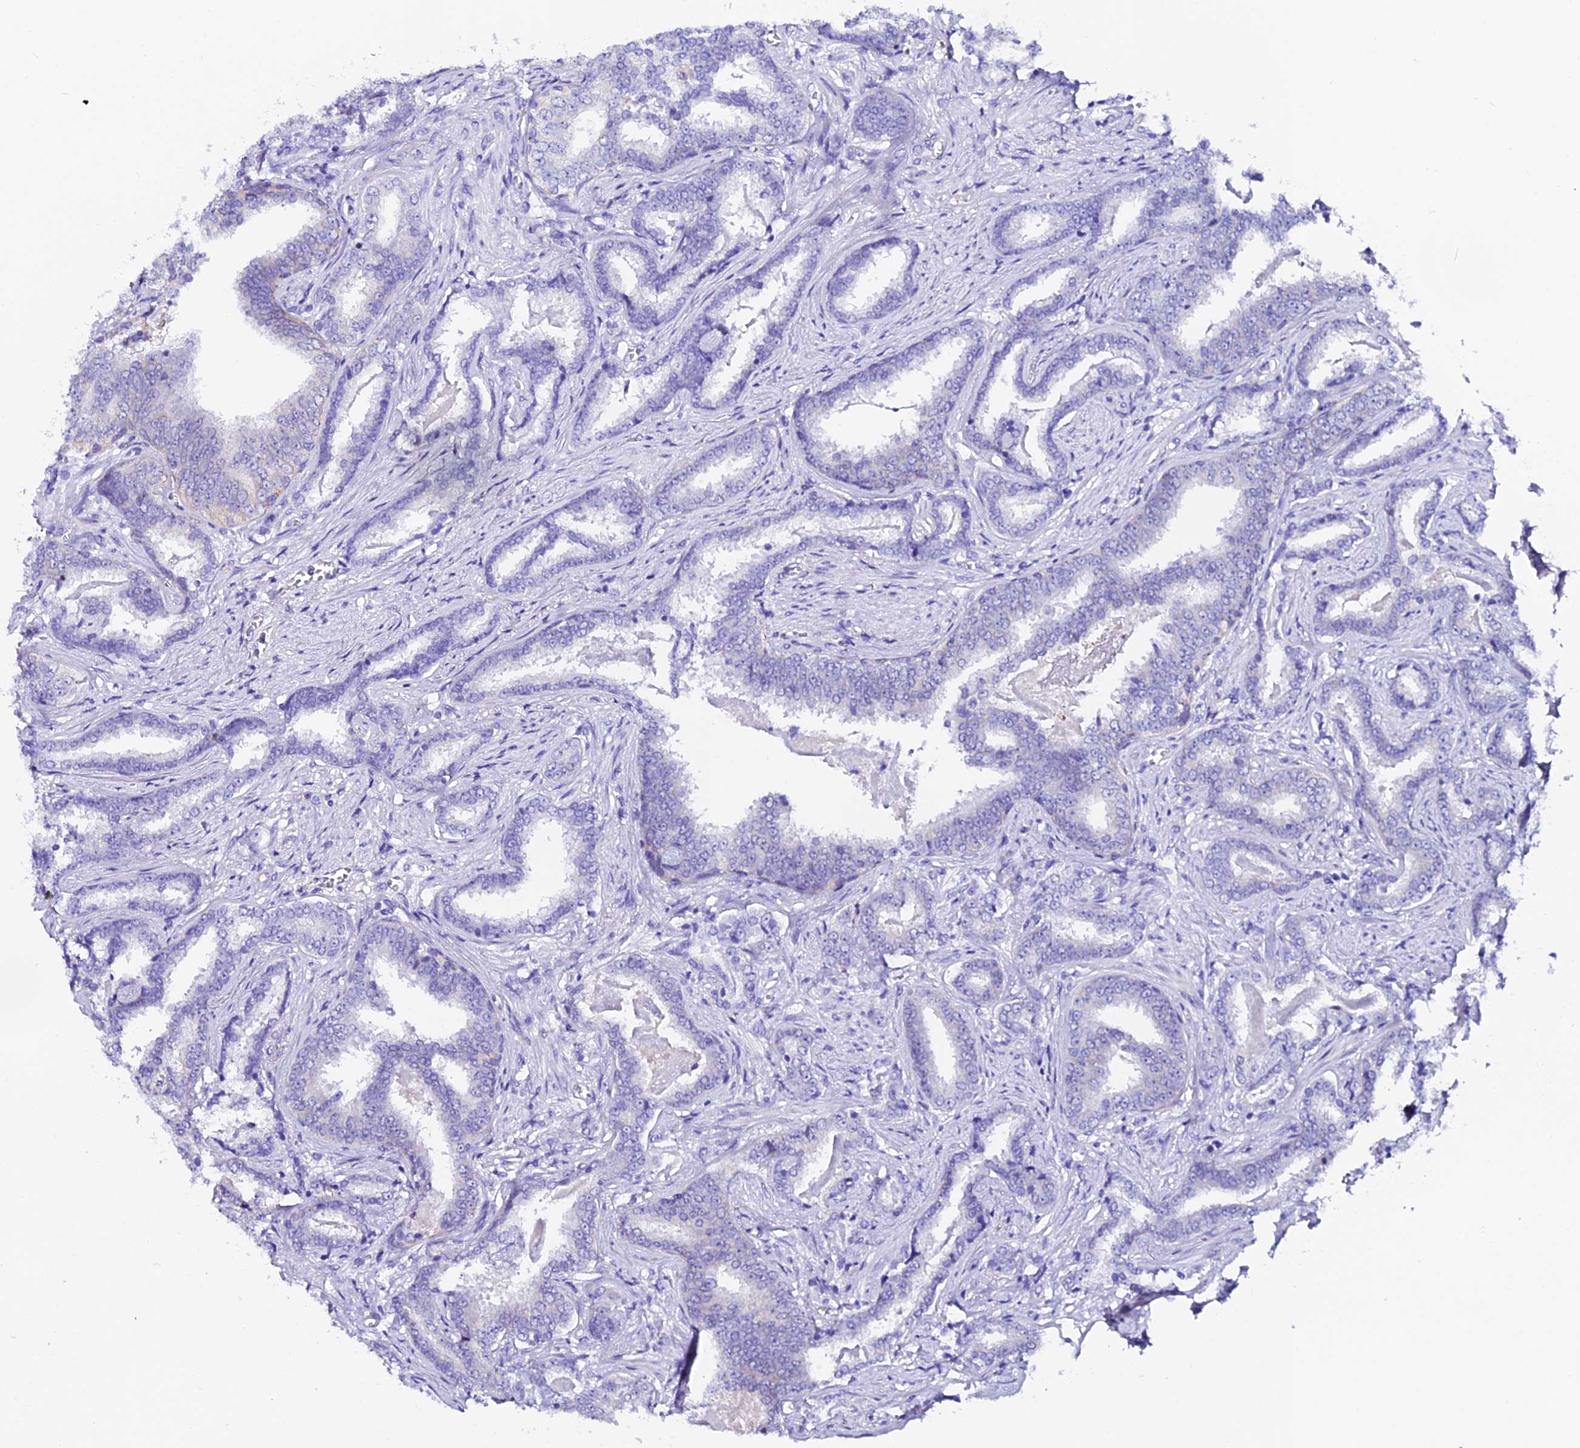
{"staining": {"intensity": "negative", "quantity": "none", "location": "none"}, "tissue": "prostate cancer", "cell_type": "Tumor cells", "image_type": "cancer", "snomed": [{"axis": "morphology", "description": "Adenocarcinoma, High grade"}, {"axis": "topography", "description": "Prostate"}], "caption": "Immunohistochemistry histopathology image of prostate adenocarcinoma (high-grade) stained for a protein (brown), which displays no expression in tumor cells. (DAB IHC visualized using brightfield microscopy, high magnification).", "gene": "COMTD1", "patient": {"sex": "male", "age": 67}}